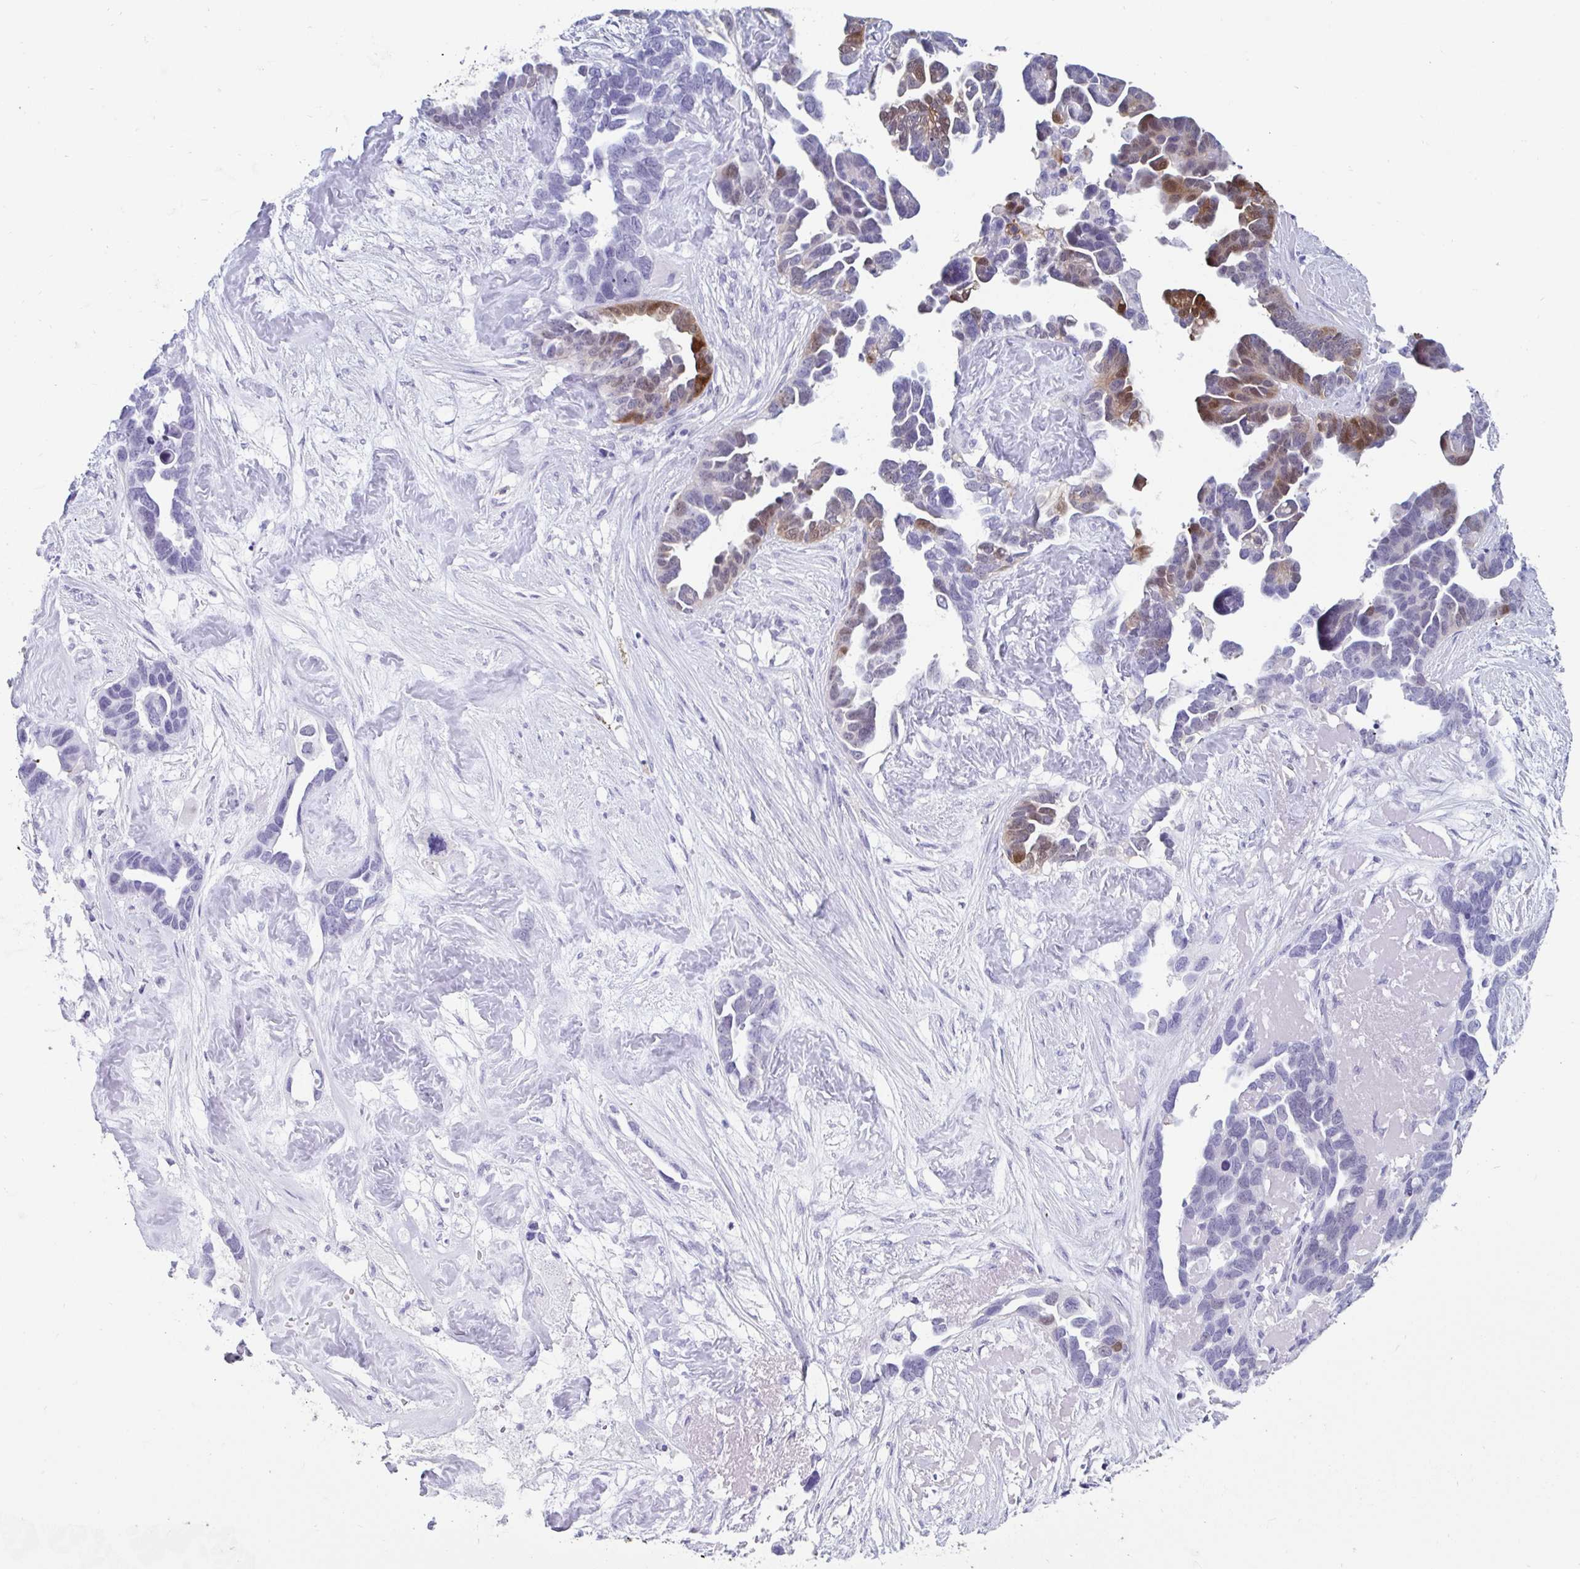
{"staining": {"intensity": "moderate", "quantity": "<25%", "location": "cytoplasmic/membranous"}, "tissue": "ovarian cancer", "cell_type": "Tumor cells", "image_type": "cancer", "snomed": [{"axis": "morphology", "description": "Cystadenocarcinoma, serous, NOS"}, {"axis": "topography", "description": "Ovary"}], "caption": "Human ovarian serous cystadenocarcinoma stained with a brown dye demonstrates moderate cytoplasmic/membranous positive positivity in about <25% of tumor cells.", "gene": "GKN2", "patient": {"sex": "female", "age": 54}}